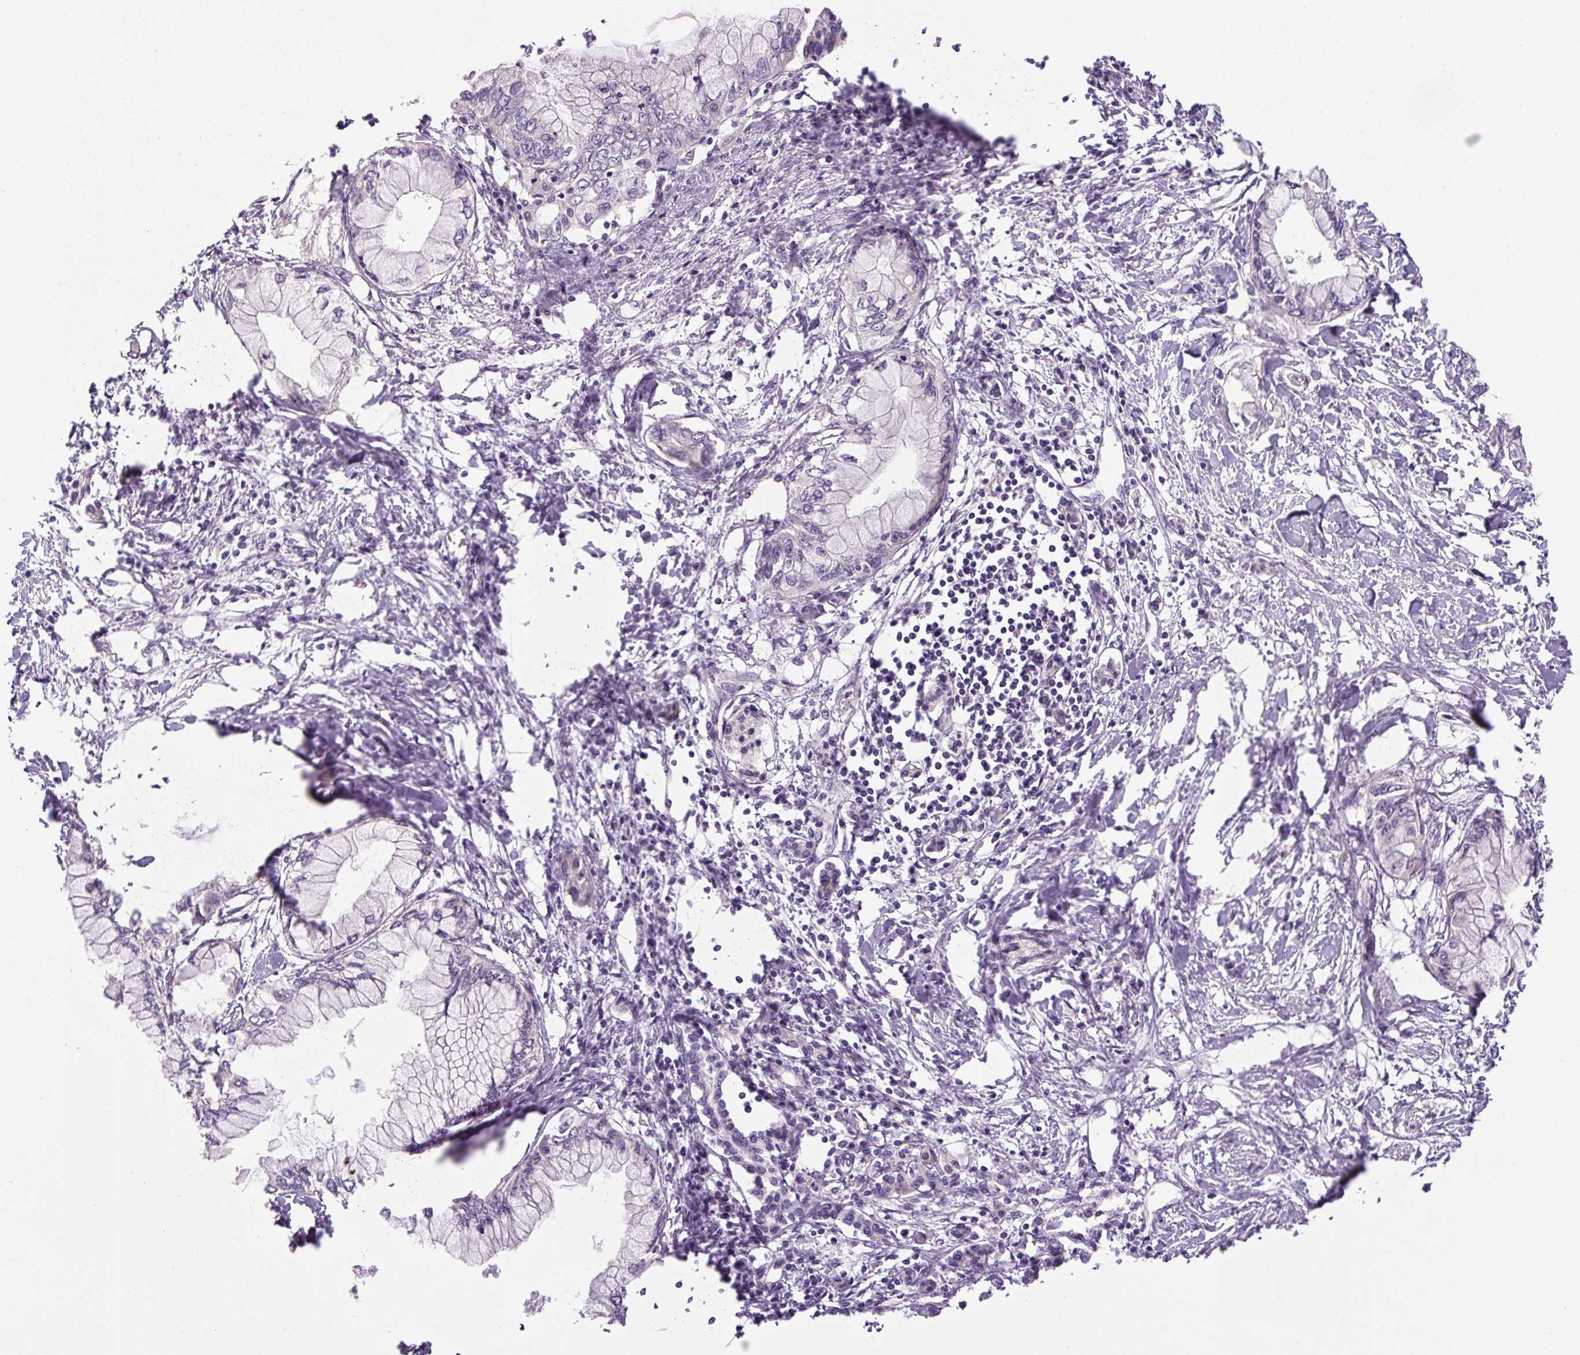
{"staining": {"intensity": "negative", "quantity": "none", "location": "none"}, "tissue": "pancreatic cancer", "cell_type": "Tumor cells", "image_type": "cancer", "snomed": [{"axis": "morphology", "description": "Adenocarcinoma, NOS"}, {"axis": "topography", "description": "Pancreas"}], "caption": "Immunohistochemical staining of human adenocarcinoma (pancreatic) shows no significant positivity in tumor cells.", "gene": "TMEM151B", "patient": {"sex": "male", "age": 48}}